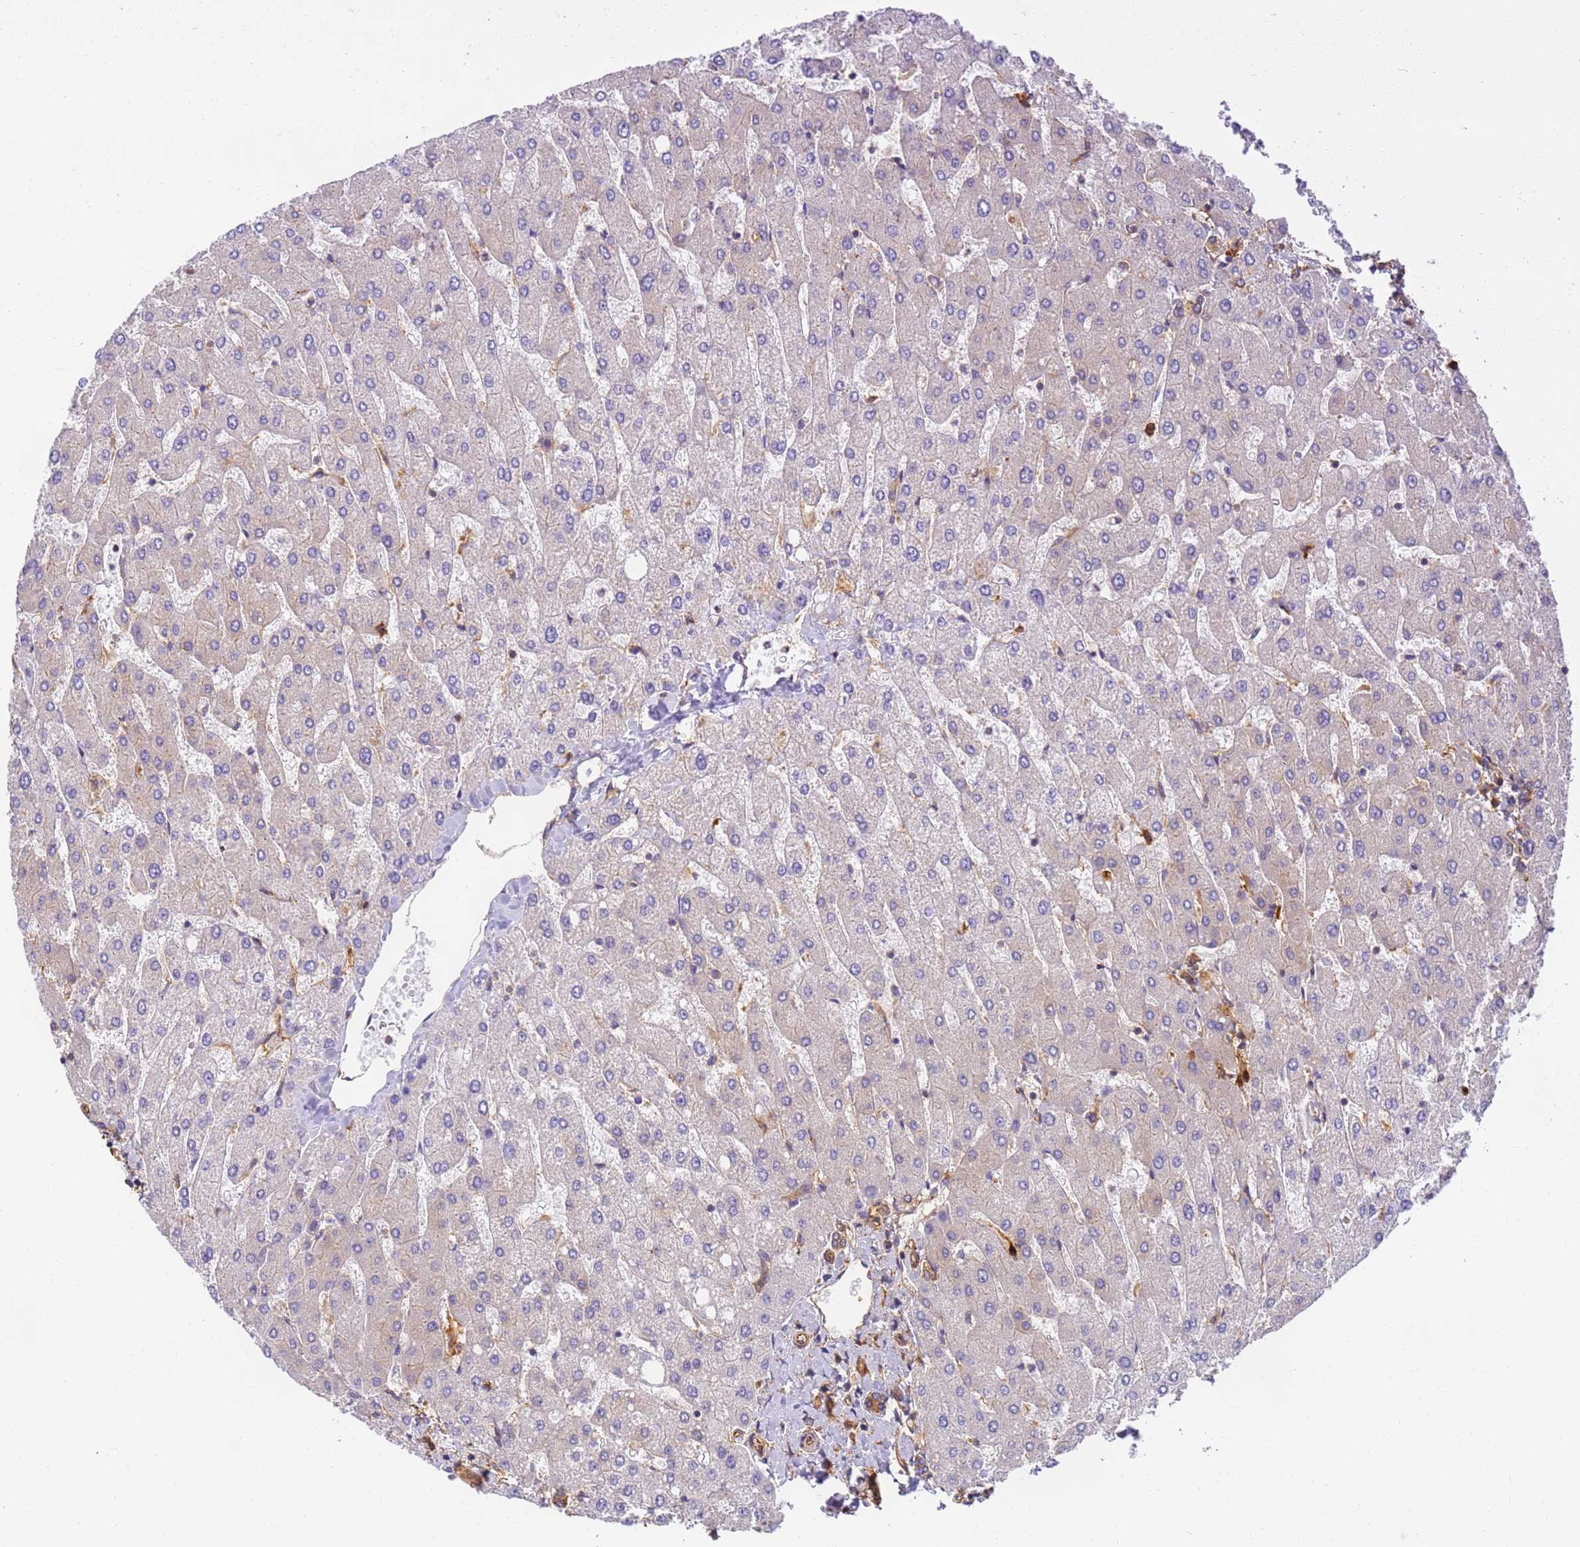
{"staining": {"intensity": "moderate", "quantity": ">75%", "location": "cytoplasmic/membranous"}, "tissue": "liver", "cell_type": "Cholangiocytes", "image_type": "normal", "snomed": [{"axis": "morphology", "description": "Normal tissue, NOS"}, {"axis": "topography", "description": "Liver"}], "caption": "A brown stain highlights moderate cytoplasmic/membranous positivity of a protein in cholangiocytes of unremarkable liver.", "gene": "DYNC1I2", "patient": {"sex": "male", "age": 55}}